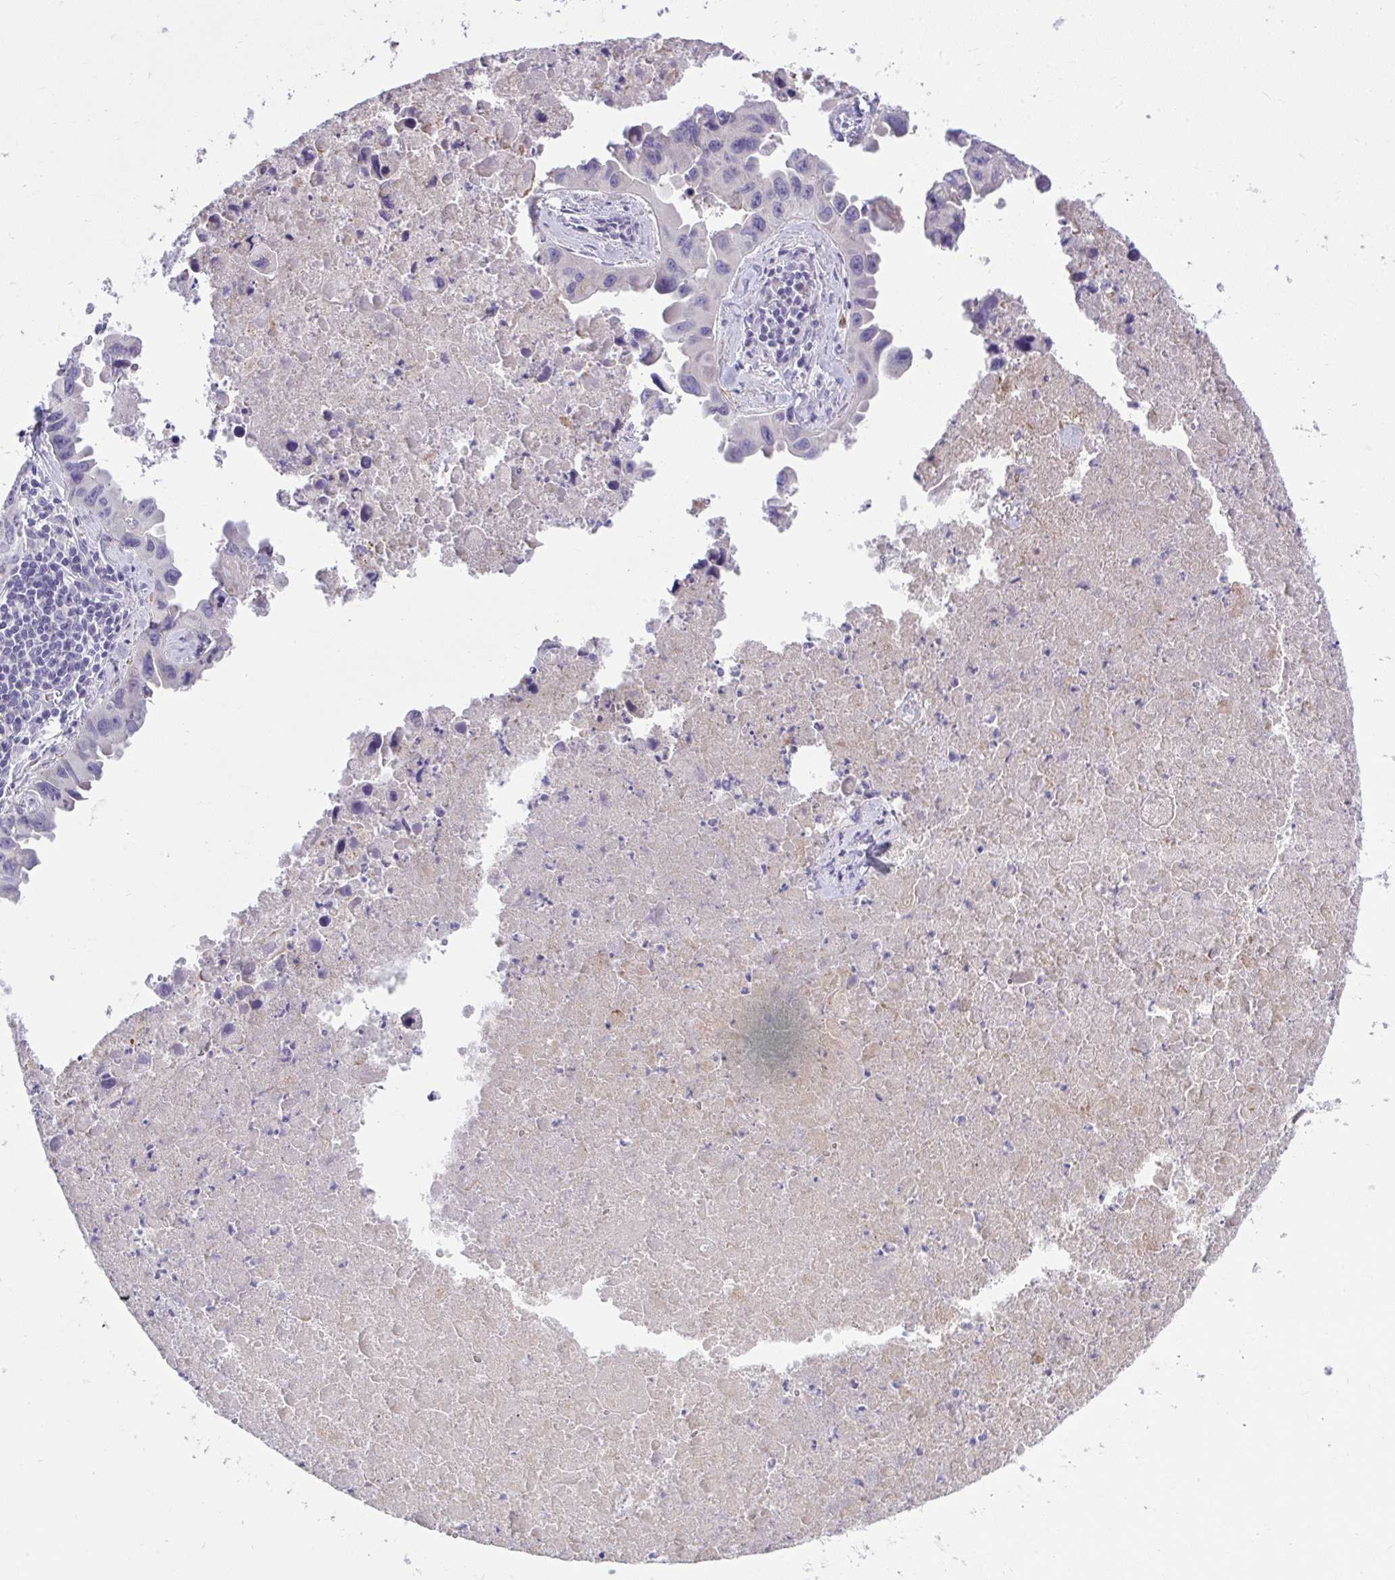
{"staining": {"intensity": "negative", "quantity": "none", "location": "none"}, "tissue": "lung cancer", "cell_type": "Tumor cells", "image_type": "cancer", "snomed": [{"axis": "morphology", "description": "Adenocarcinoma, NOS"}, {"axis": "topography", "description": "Lymph node"}, {"axis": "topography", "description": "Lung"}], "caption": "This is a photomicrograph of immunohistochemistry (IHC) staining of lung adenocarcinoma, which shows no expression in tumor cells.", "gene": "PIGZ", "patient": {"sex": "male", "age": 64}}